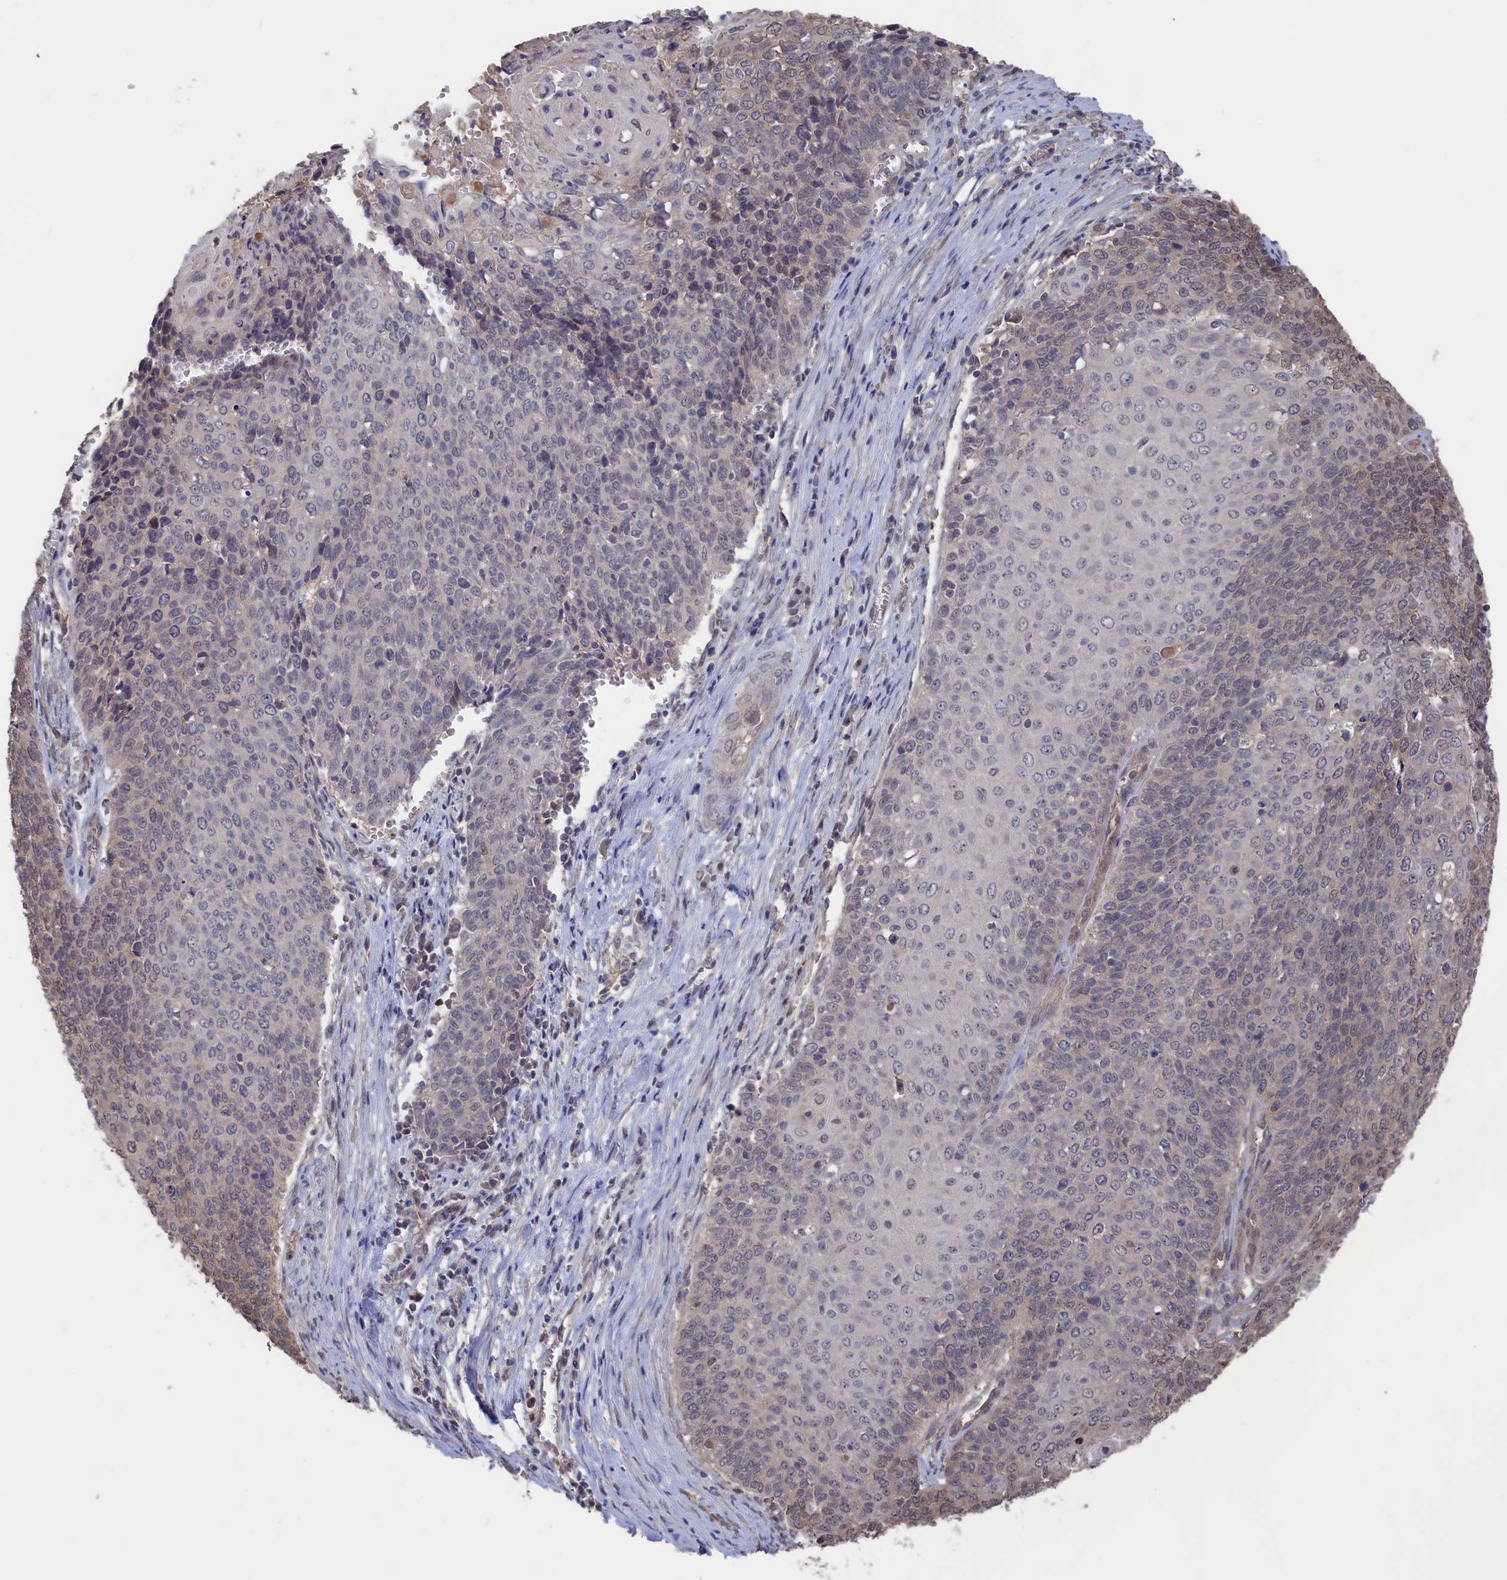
{"staining": {"intensity": "negative", "quantity": "none", "location": "none"}, "tissue": "cervical cancer", "cell_type": "Tumor cells", "image_type": "cancer", "snomed": [{"axis": "morphology", "description": "Squamous cell carcinoma, NOS"}, {"axis": "topography", "description": "Cervix"}], "caption": "The image demonstrates no staining of tumor cells in squamous cell carcinoma (cervical). (DAB IHC visualized using brightfield microscopy, high magnification).", "gene": "NUTF2", "patient": {"sex": "female", "age": 39}}